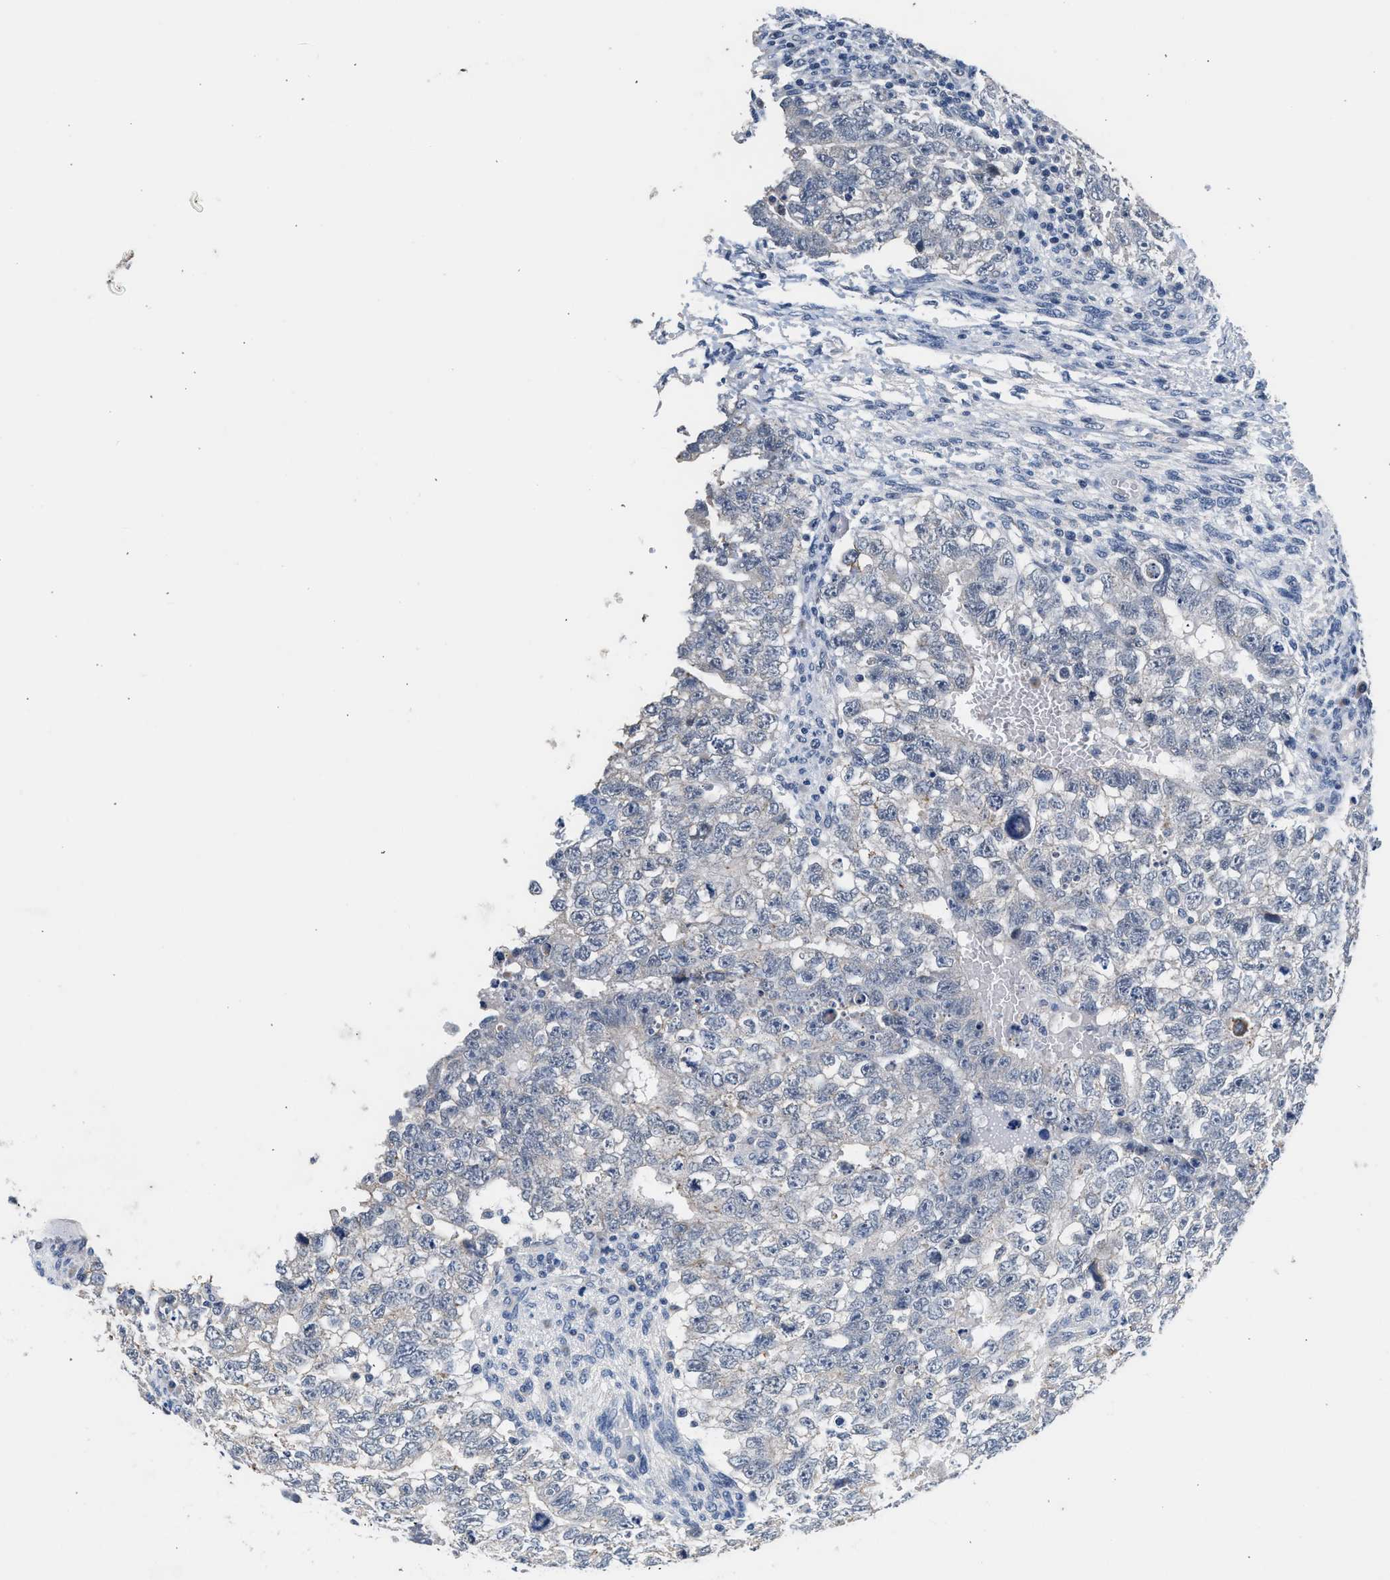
{"staining": {"intensity": "negative", "quantity": "none", "location": "none"}, "tissue": "testis cancer", "cell_type": "Tumor cells", "image_type": "cancer", "snomed": [{"axis": "morphology", "description": "Carcinoma, Embryonal, NOS"}, {"axis": "topography", "description": "Testis"}], "caption": "The immunohistochemistry (IHC) micrograph has no significant positivity in tumor cells of testis cancer (embryonal carcinoma) tissue.", "gene": "CSF3R", "patient": {"sex": "male", "age": 28}}